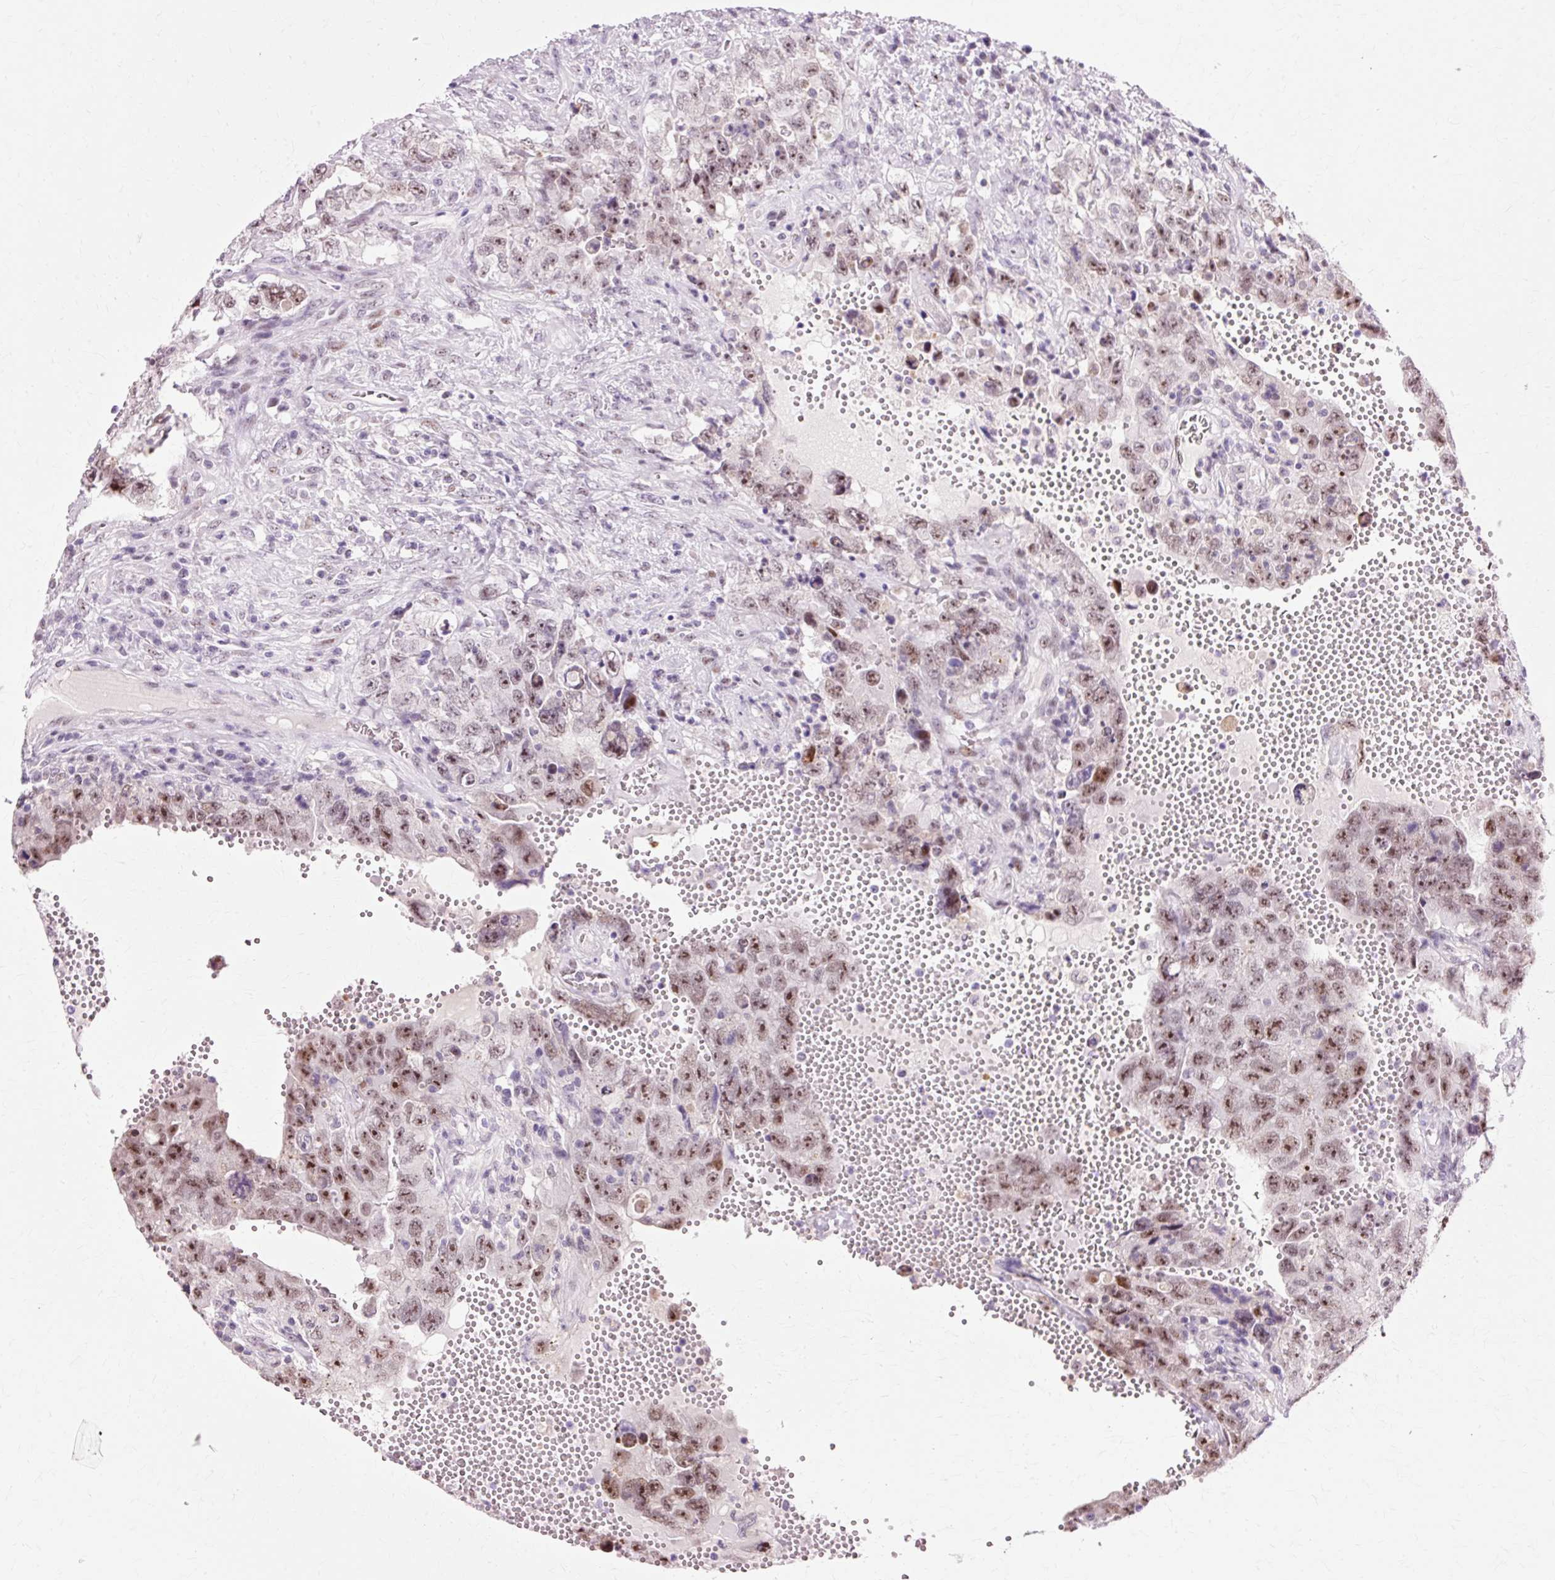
{"staining": {"intensity": "moderate", "quantity": "25%-75%", "location": "nuclear"}, "tissue": "testis cancer", "cell_type": "Tumor cells", "image_type": "cancer", "snomed": [{"axis": "morphology", "description": "Carcinoma, Embryonal, NOS"}, {"axis": "topography", "description": "Testis"}], "caption": "Protein staining of testis cancer tissue displays moderate nuclear positivity in approximately 25%-75% of tumor cells. The staining is performed using DAB (3,3'-diaminobenzidine) brown chromogen to label protein expression. The nuclei are counter-stained blue using hematoxylin.", "gene": "MACROD2", "patient": {"sex": "male", "age": 26}}